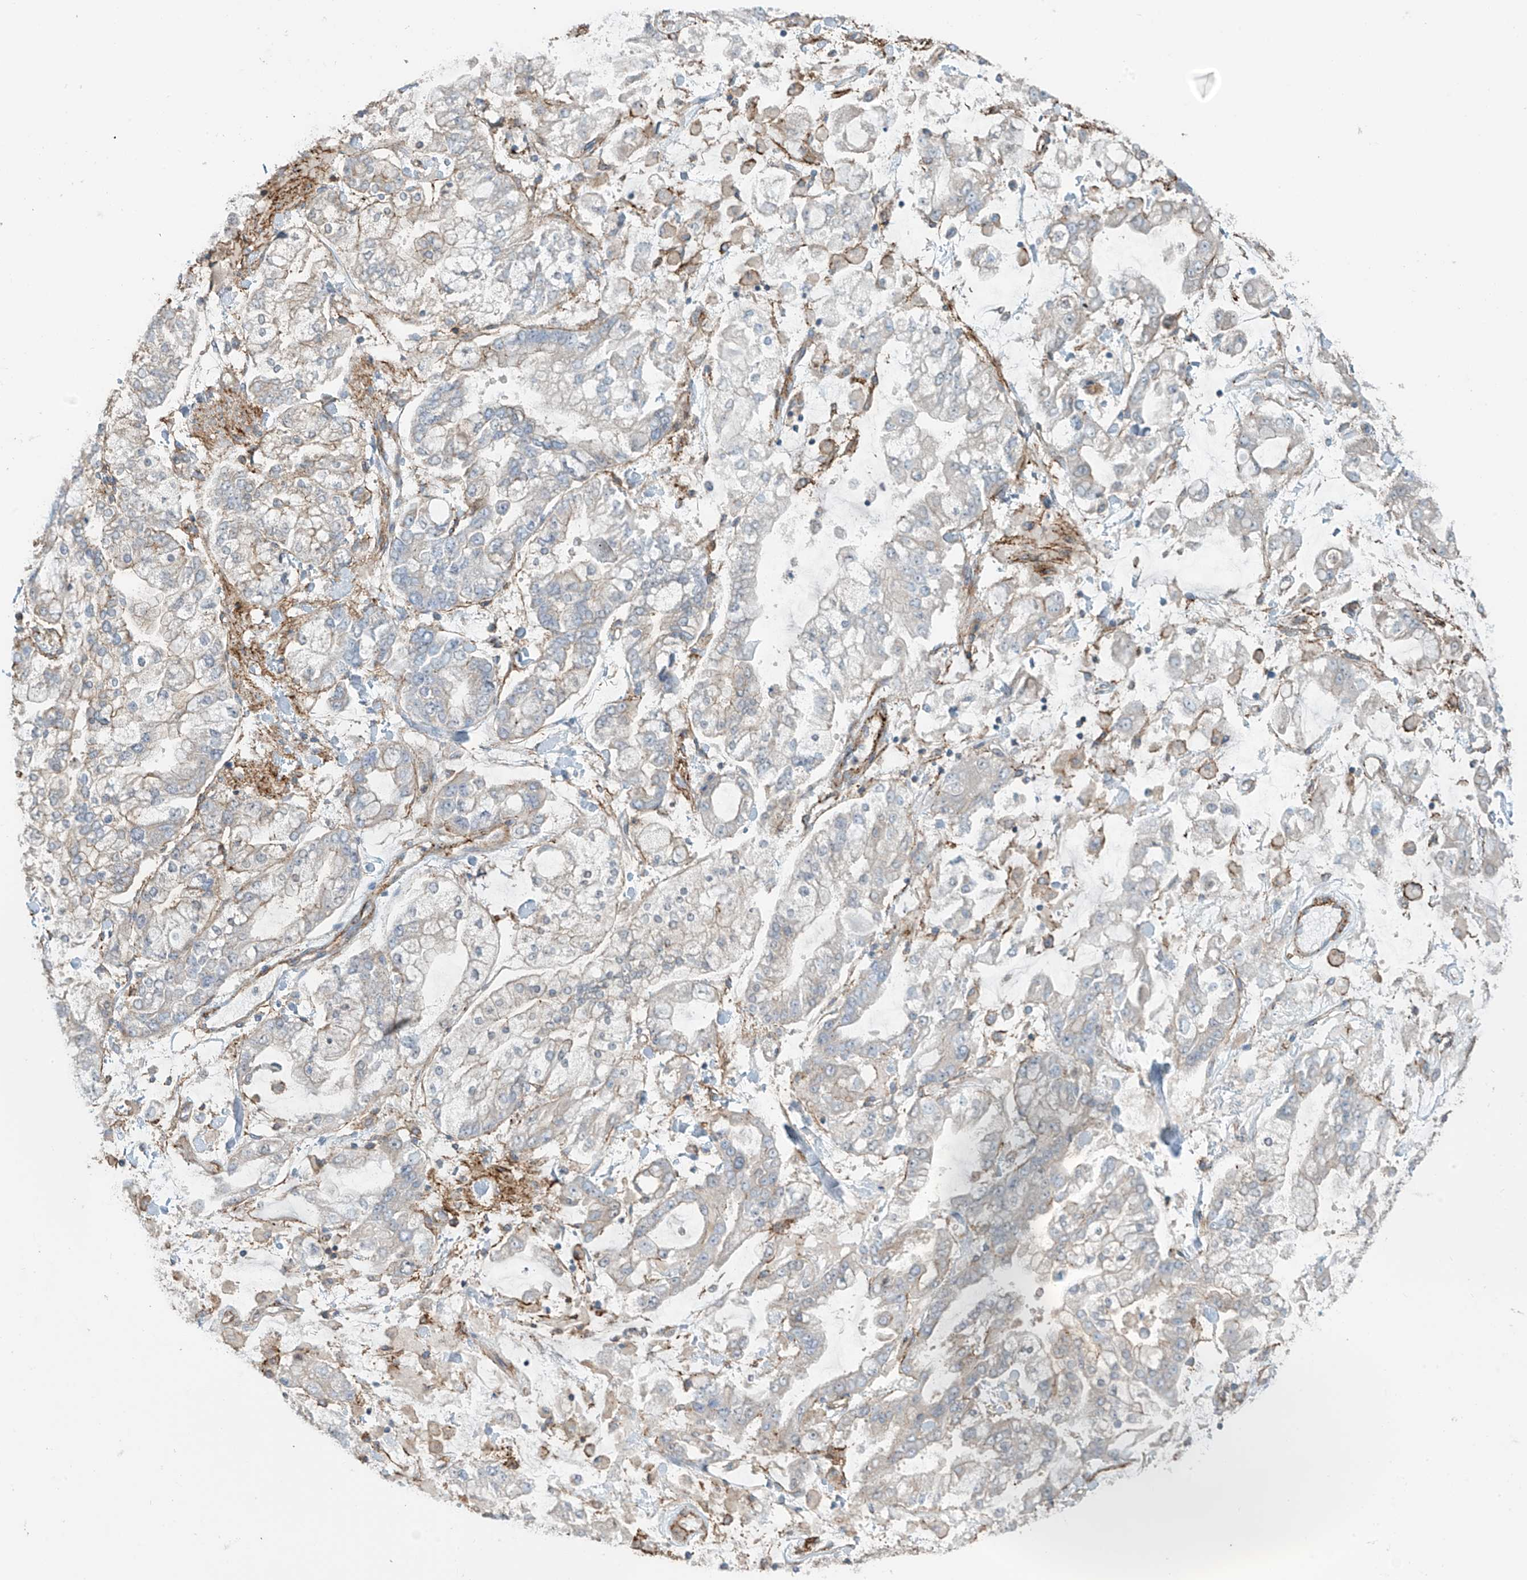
{"staining": {"intensity": "weak", "quantity": "<25%", "location": "cytoplasmic/membranous"}, "tissue": "stomach cancer", "cell_type": "Tumor cells", "image_type": "cancer", "snomed": [{"axis": "morphology", "description": "Normal tissue, NOS"}, {"axis": "morphology", "description": "Adenocarcinoma, NOS"}, {"axis": "topography", "description": "Stomach, upper"}, {"axis": "topography", "description": "Stomach"}], "caption": "Immunohistochemistry (IHC) of adenocarcinoma (stomach) exhibits no staining in tumor cells.", "gene": "SLC9A2", "patient": {"sex": "male", "age": 76}}